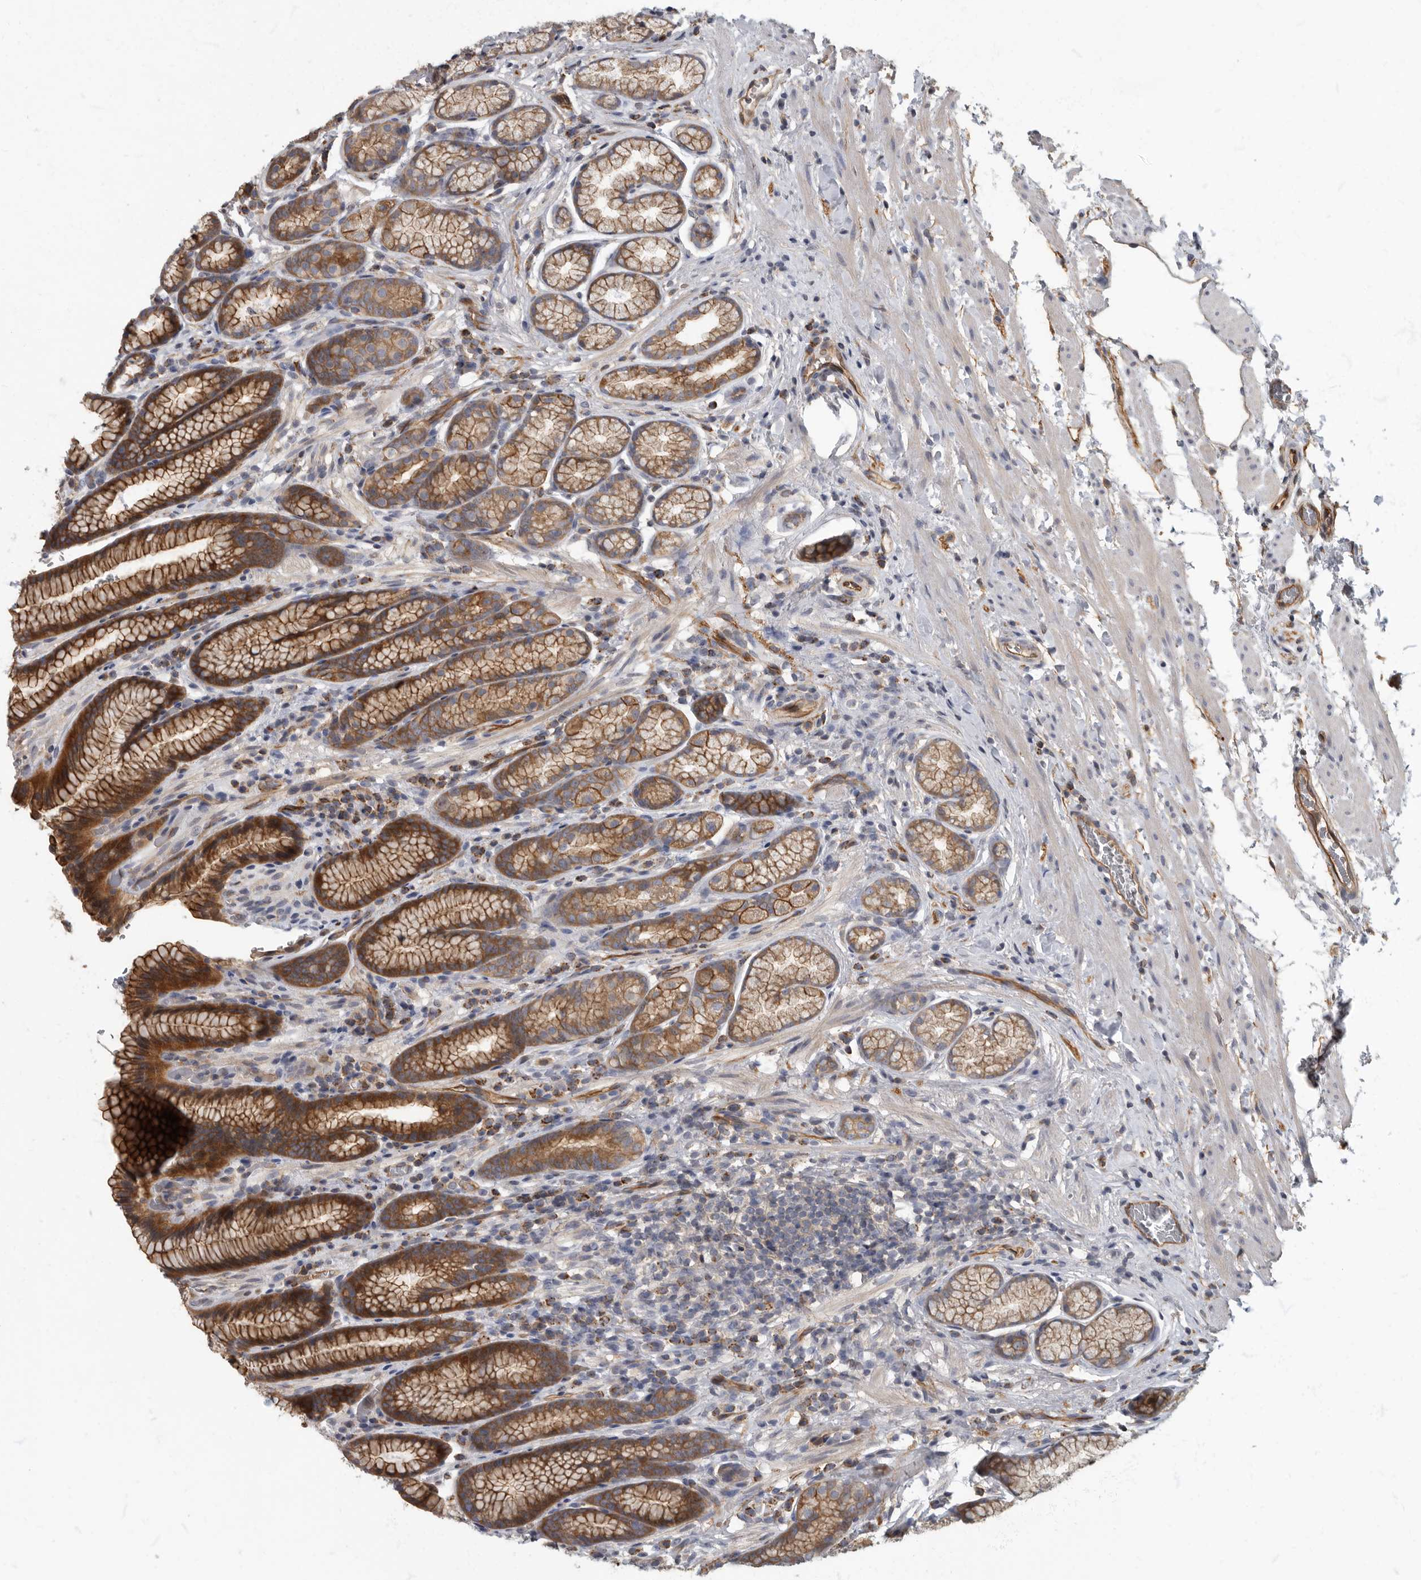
{"staining": {"intensity": "moderate", "quantity": "25%-75%", "location": "cytoplasmic/membranous"}, "tissue": "stomach", "cell_type": "Glandular cells", "image_type": "normal", "snomed": [{"axis": "morphology", "description": "Normal tissue, NOS"}, {"axis": "topography", "description": "Stomach"}], "caption": "The histopathology image shows a brown stain indicating the presence of a protein in the cytoplasmic/membranous of glandular cells in stomach.", "gene": "PDK1", "patient": {"sex": "male", "age": 42}}